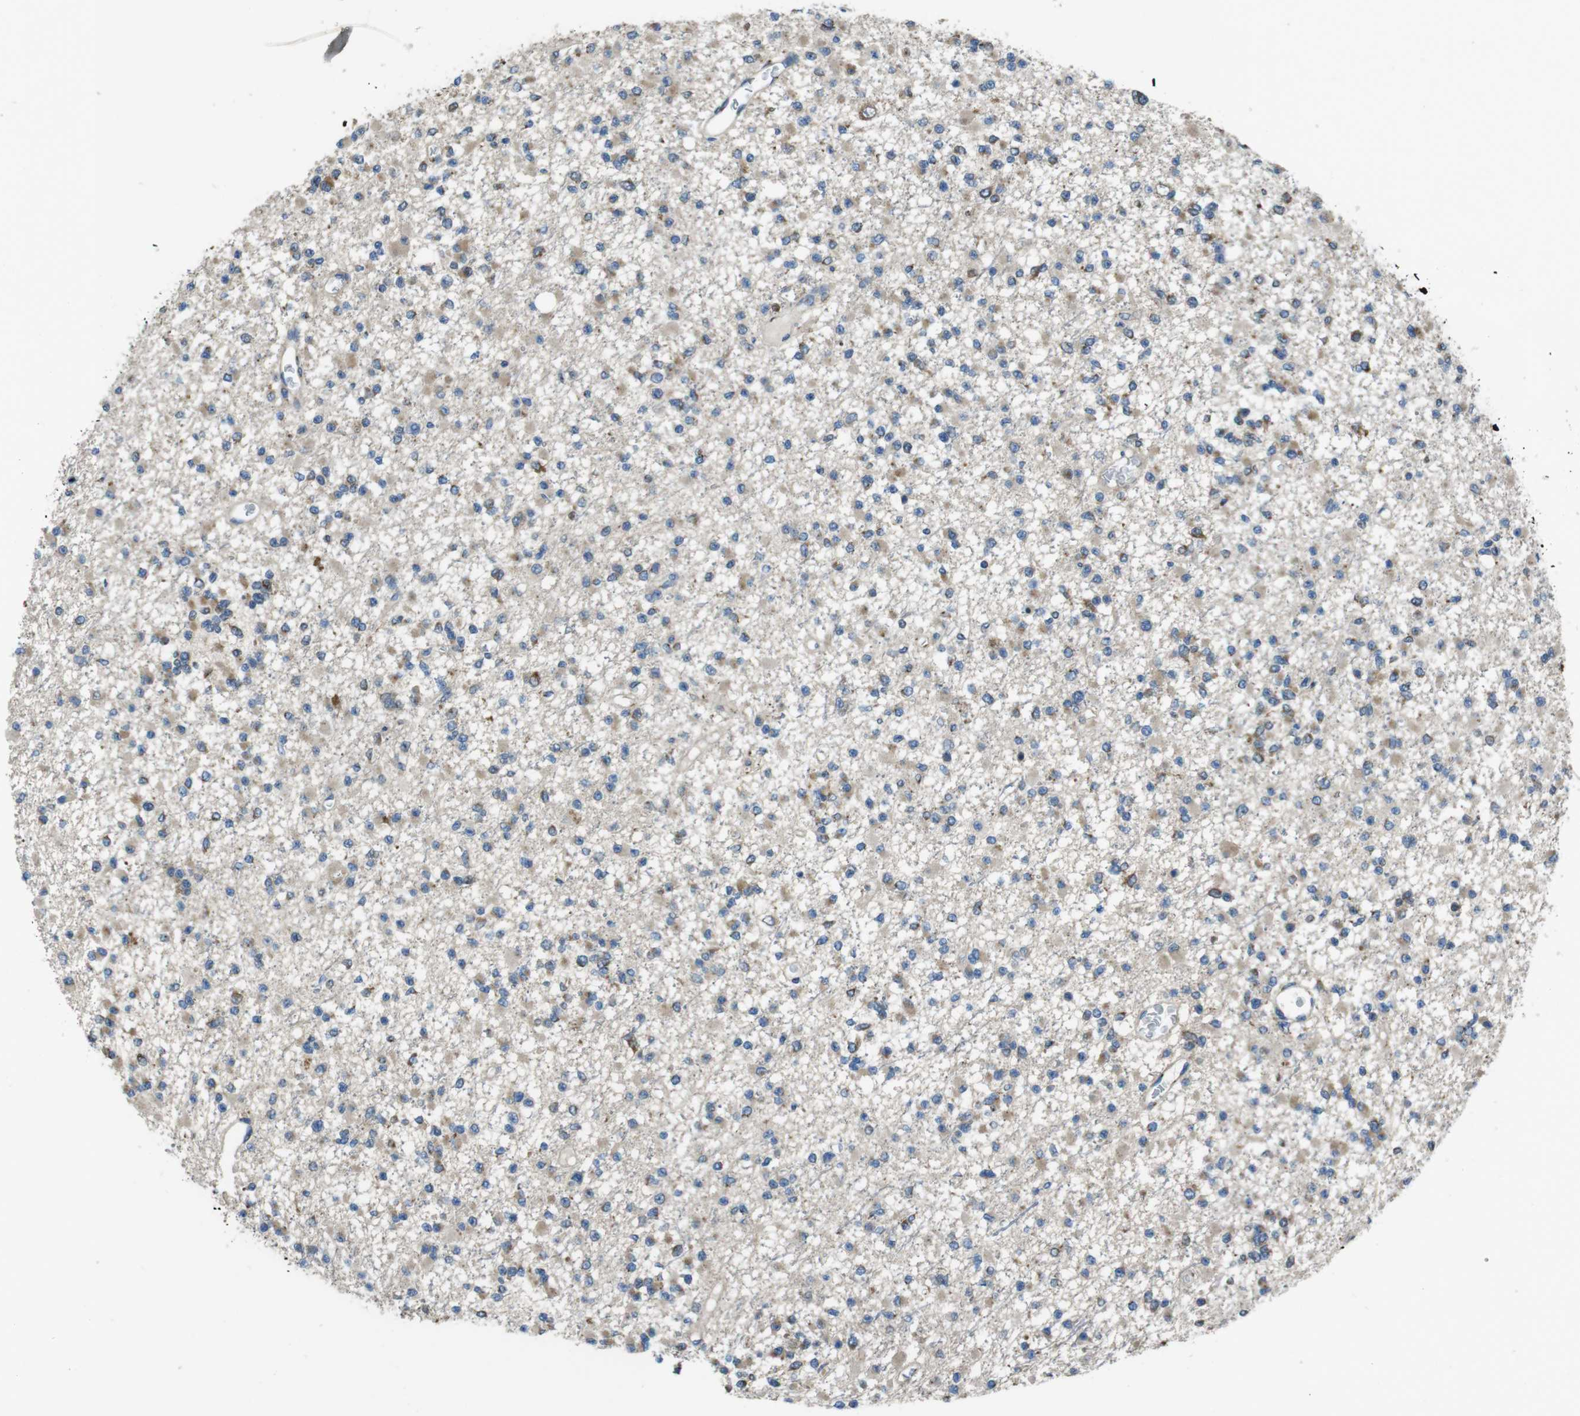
{"staining": {"intensity": "moderate", "quantity": "25%-75%", "location": "cytoplasmic/membranous"}, "tissue": "glioma", "cell_type": "Tumor cells", "image_type": "cancer", "snomed": [{"axis": "morphology", "description": "Glioma, malignant, Low grade"}, {"axis": "topography", "description": "Brain"}], "caption": "Glioma stained for a protein (brown) demonstrates moderate cytoplasmic/membranous positive positivity in about 25%-75% of tumor cells.", "gene": "RAB6A", "patient": {"sex": "female", "age": 22}}